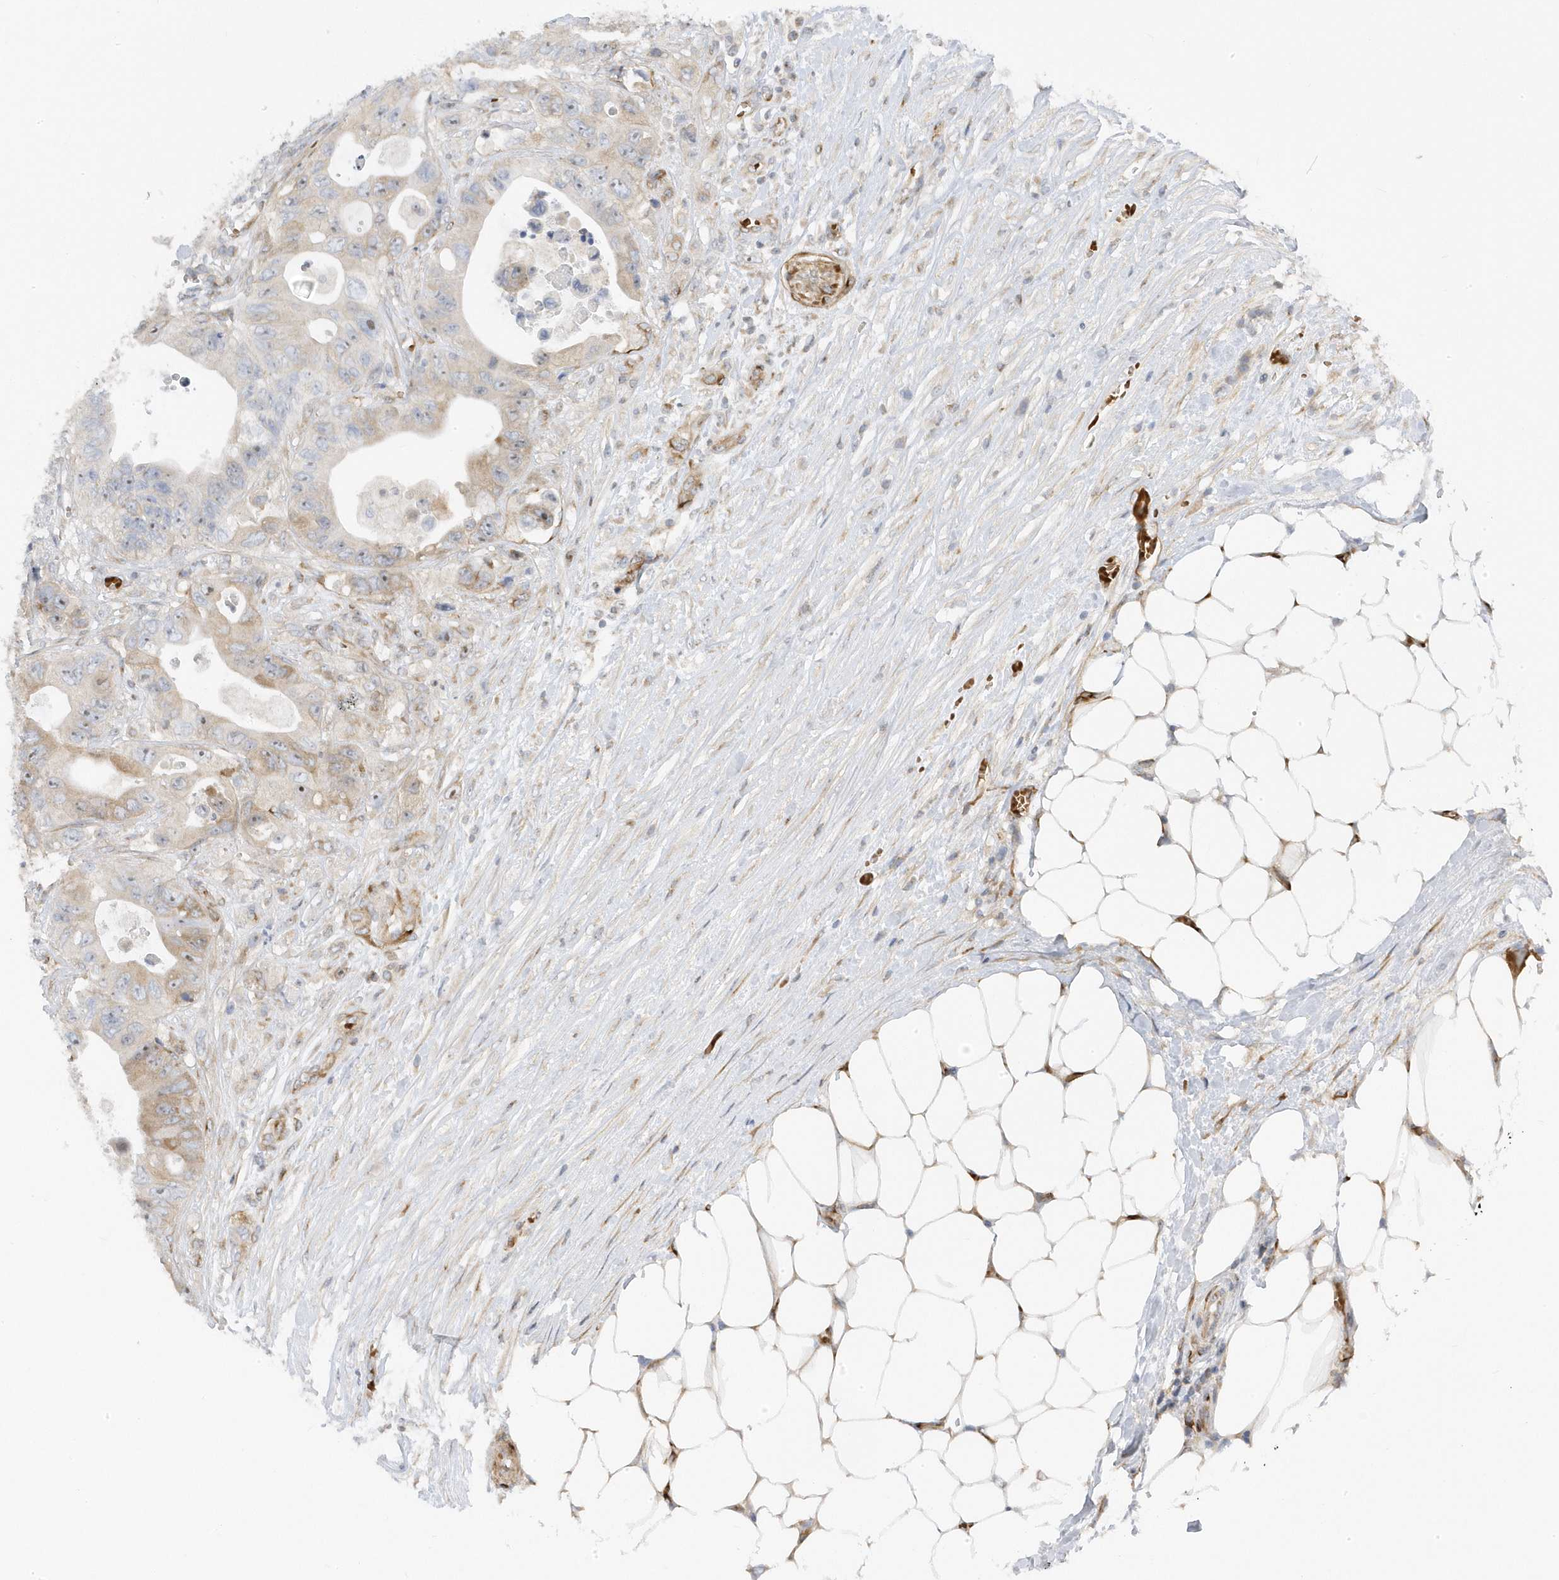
{"staining": {"intensity": "weak", "quantity": "25%-75%", "location": "cytoplasmic/membranous,nuclear"}, "tissue": "colorectal cancer", "cell_type": "Tumor cells", "image_type": "cancer", "snomed": [{"axis": "morphology", "description": "Adenocarcinoma, NOS"}, {"axis": "topography", "description": "Colon"}], "caption": "Adenocarcinoma (colorectal) tissue exhibits weak cytoplasmic/membranous and nuclear positivity in about 25%-75% of tumor cells", "gene": "MAP7D3", "patient": {"sex": "female", "age": 46}}